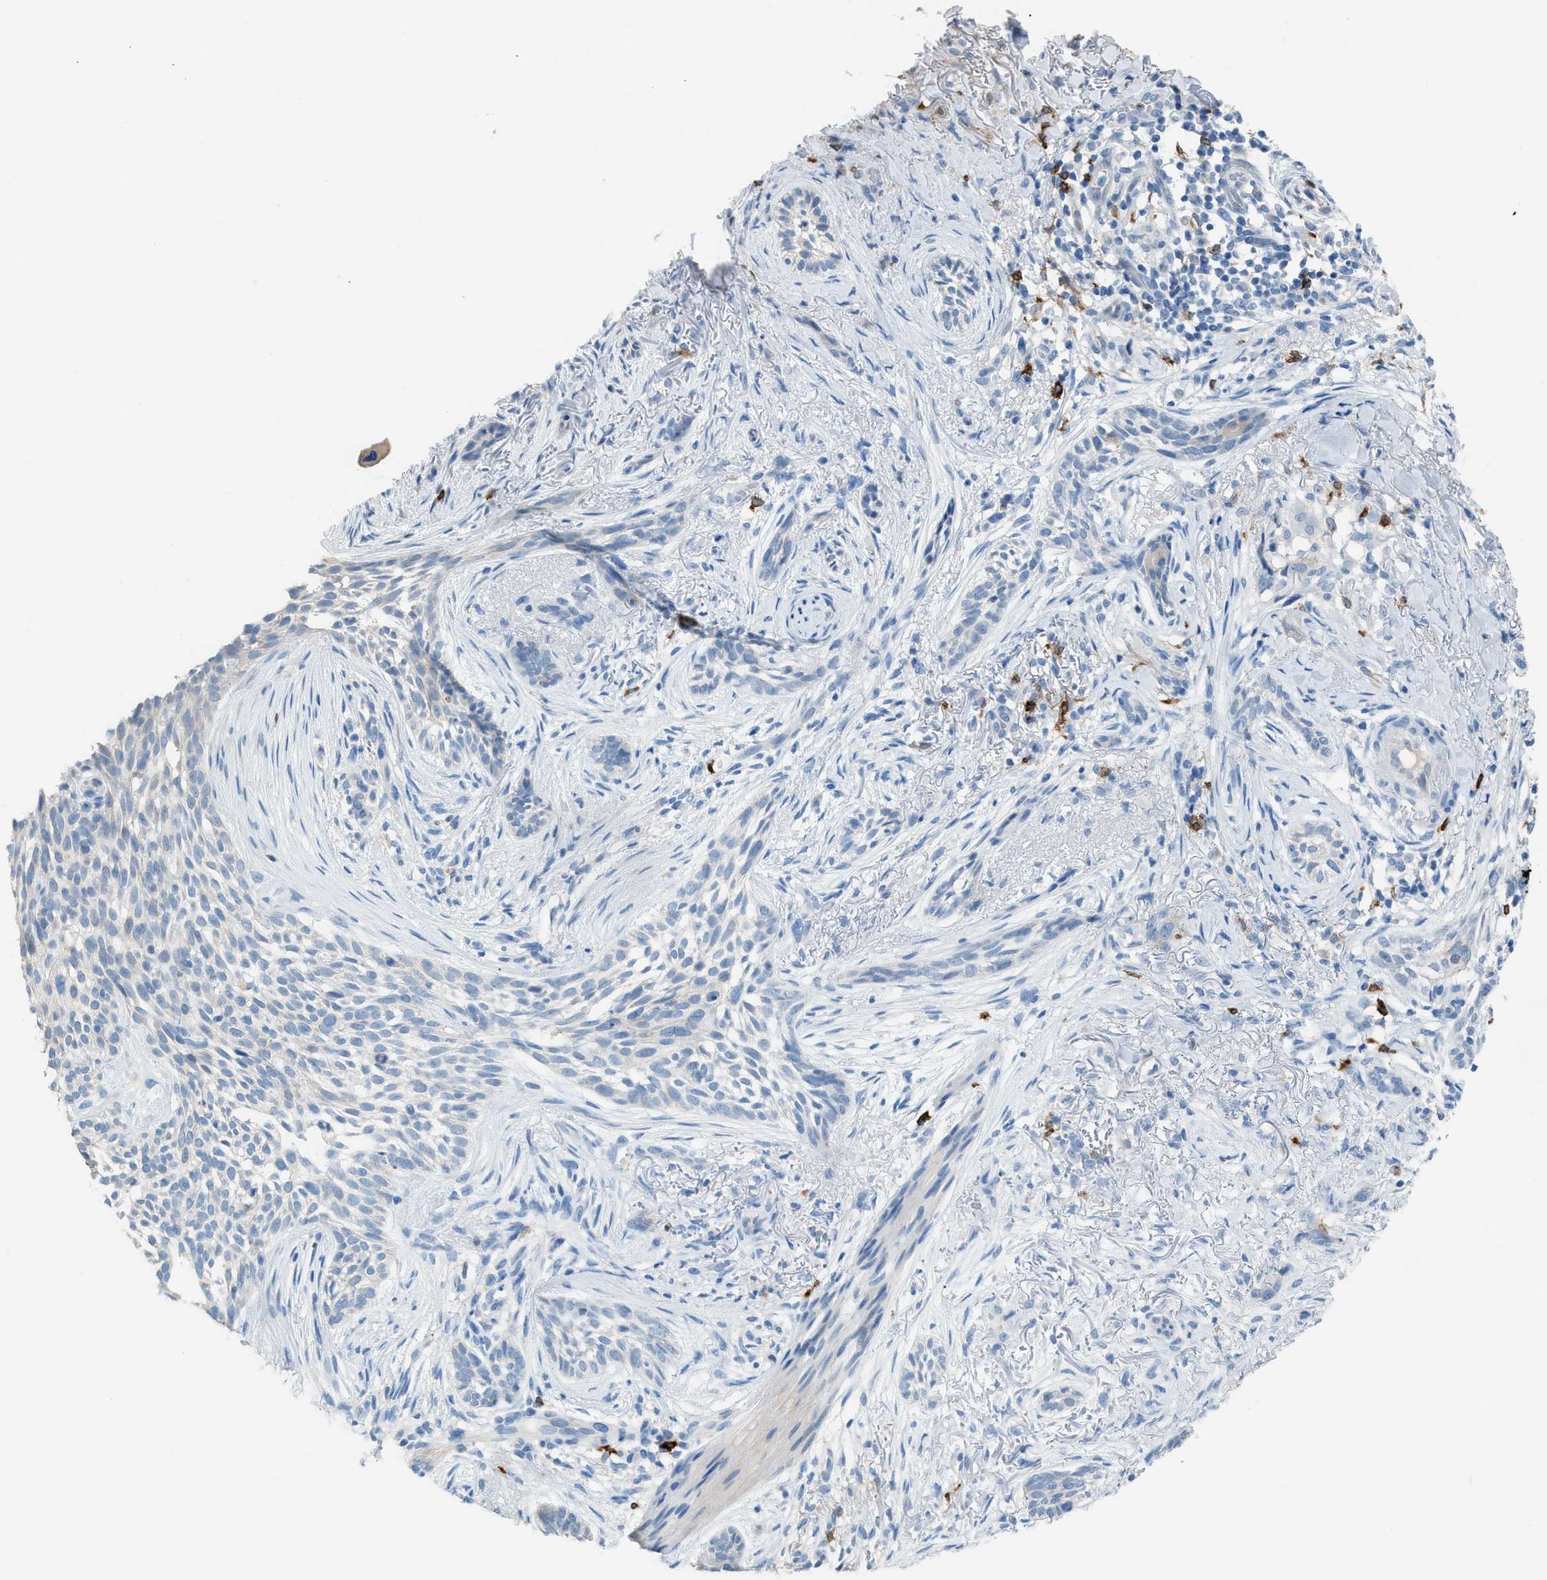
{"staining": {"intensity": "negative", "quantity": "none", "location": "none"}, "tissue": "skin cancer", "cell_type": "Tumor cells", "image_type": "cancer", "snomed": [{"axis": "morphology", "description": "Basal cell carcinoma"}, {"axis": "topography", "description": "Skin"}], "caption": "High power microscopy histopathology image of an IHC photomicrograph of skin cancer, revealing no significant staining in tumor cells.", "gene": "CLEC10A", "patient": {"sex": "female", "age": 88}}